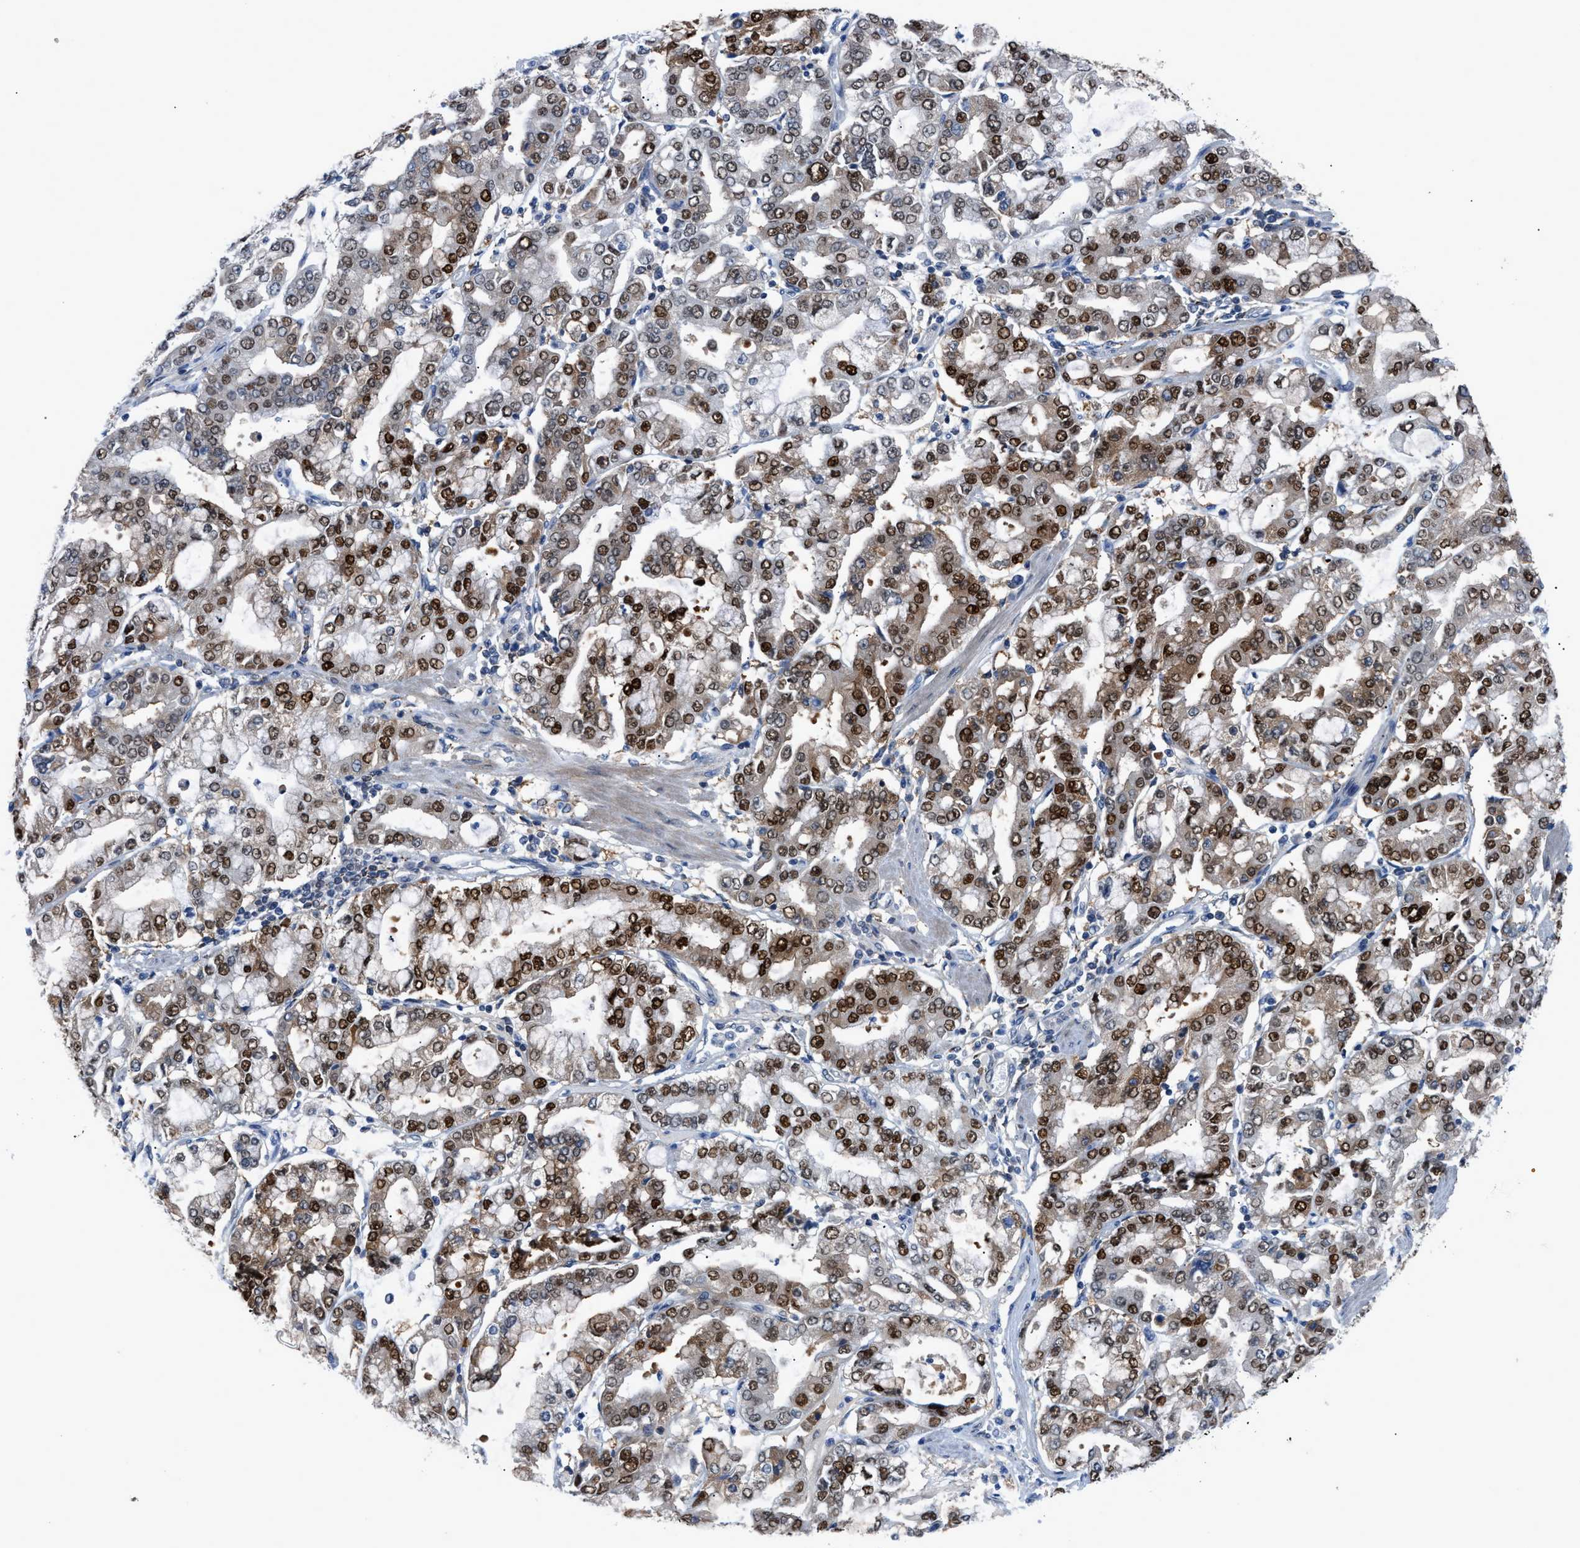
{"staining": {"intensity": "strong", "quantity": "25%-75%", "location": "cytoplasmic/membranous,nuclear"}, "tissue": "stomach cancer", "cell_type": "Tumor cells", "image_type": "cancer", "snomed": [{"axis": "morphology", "description": "Adenocarcinoma, NOS"}, {"axis": "topography", "description": "Stomach"}], "caption": "Tumor cells display strong cytoplasmic/membranous and nuclear expression in approximately 25%-75% of cells in stomach cancer (adenocarcinoma).", "gene": "TMEM45B", "patient": {"sex": "male", "age": 76}}